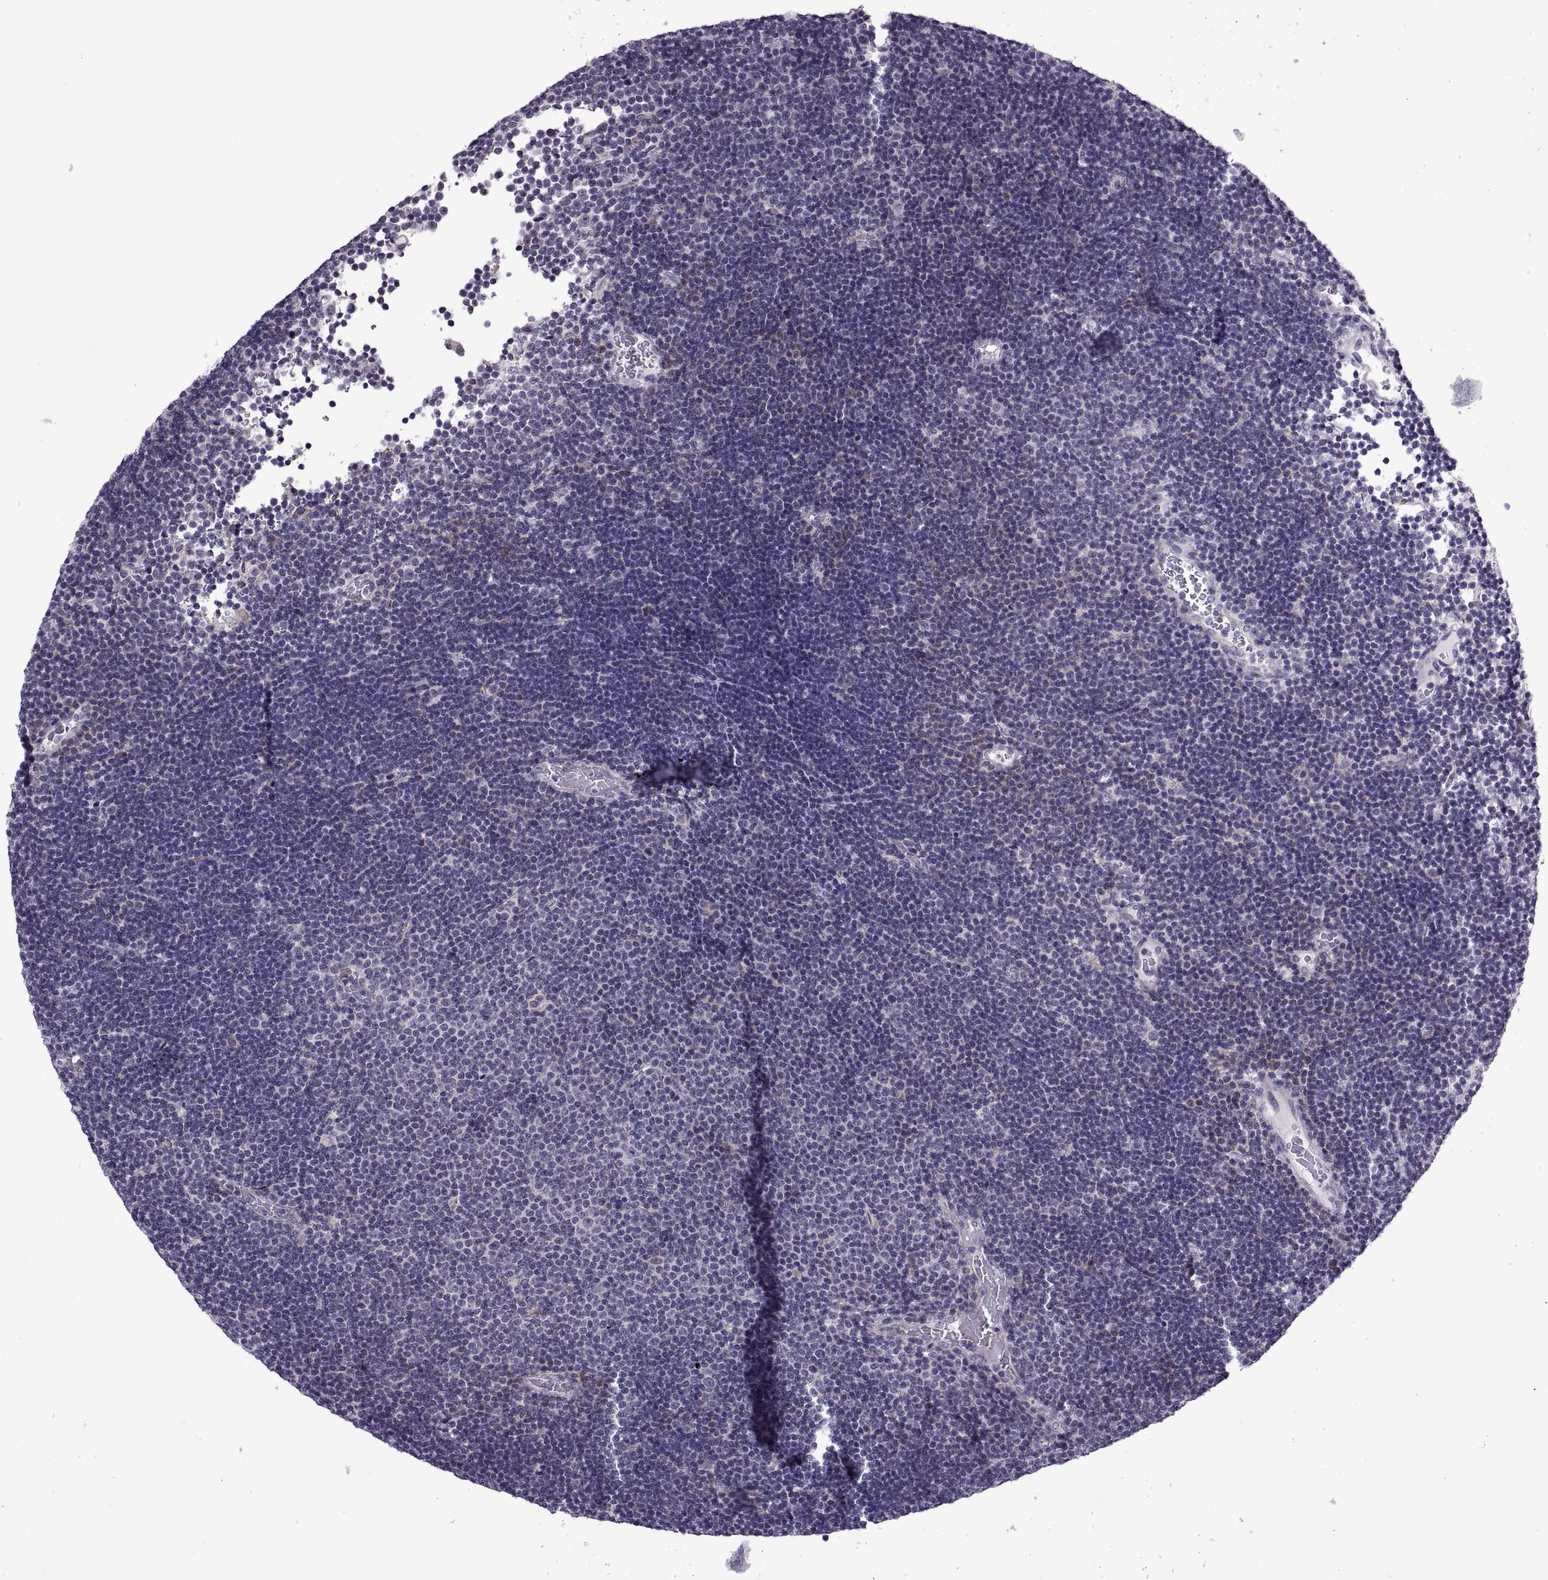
{"staining": {"intensity": "negative", "quantity": "none", "location": "none"}, "tissue": "lymphoma", "cell_type": "Tumor cells", "image_type": "cancer", "snomed": [{"axis": "morphology", "description": "Malignant lymphoma, non-Hodgkin's type, Low grade"}, {"axis": "topography", "description": "Brain"}], "caption": "The photomicrograph displays no staining of tumor cells in low-grade malignant lymphoma, non-Hodgkin's type. Nuclei are stained in blue.", "gene": "LETM2", "patient": {"sex": "female", "age": 66}}